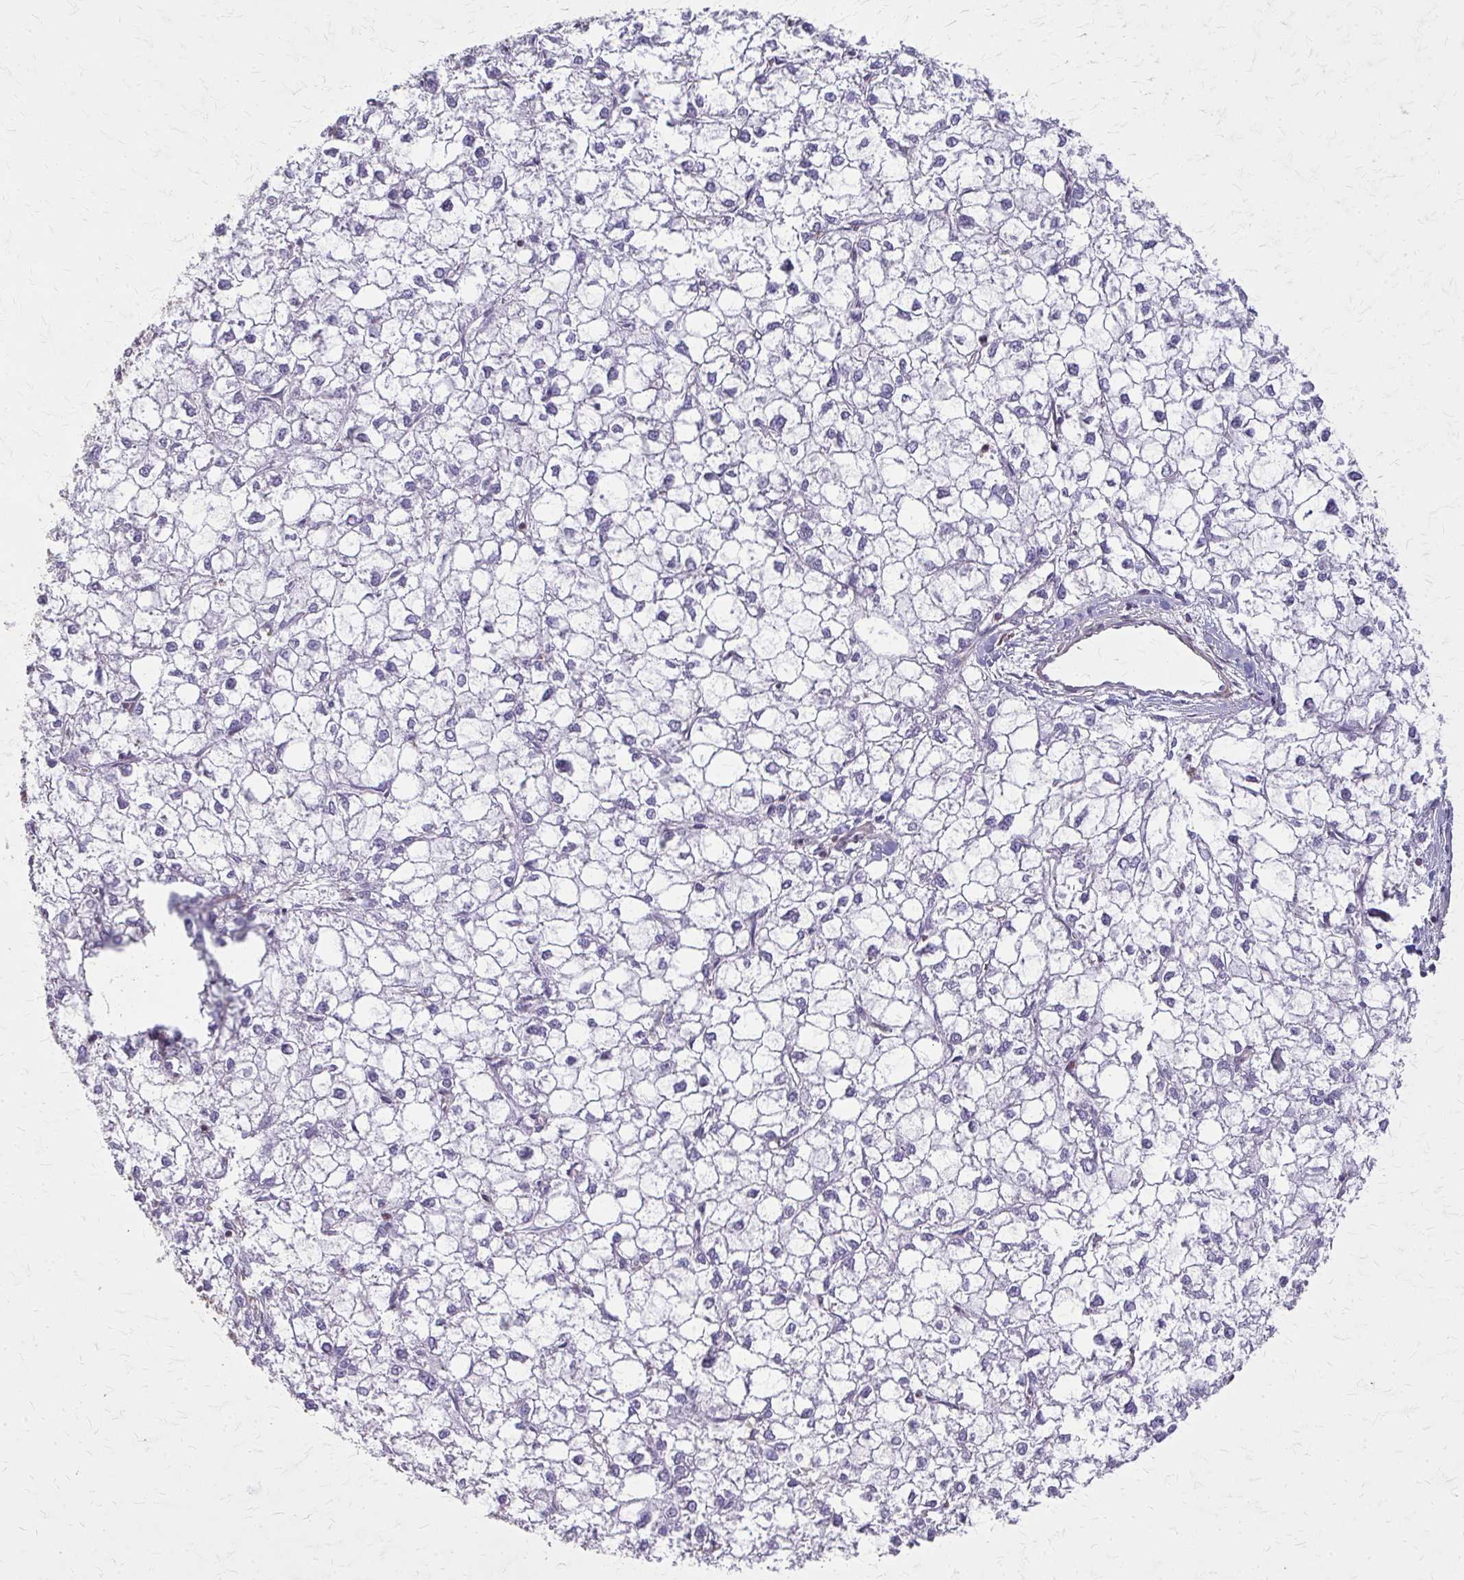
{"staining": {"intensity": "negative", "quantity": "none", "location": "none"}, "tissue": "liver cancer", "cell_type": "Tumor cells", "image_type": "cancer", "snomed": [{"axis": "morphology", "description": "Carcinoma, Hepatocellular, NOS"}, {"axis": "topography", "description": "Liver"}], "caption": "The photomicrograph shows no staining of tumor cells in hepatocellular carcinoma (liver). (Stains: DAB (3,3'-diaminobenzidine) IHC with hematoxylin counter stain, Microscopy: brightfield microscopy at high magnification).", "gene": "TENM4", "patient": {"sex": "female", "age": 43}}